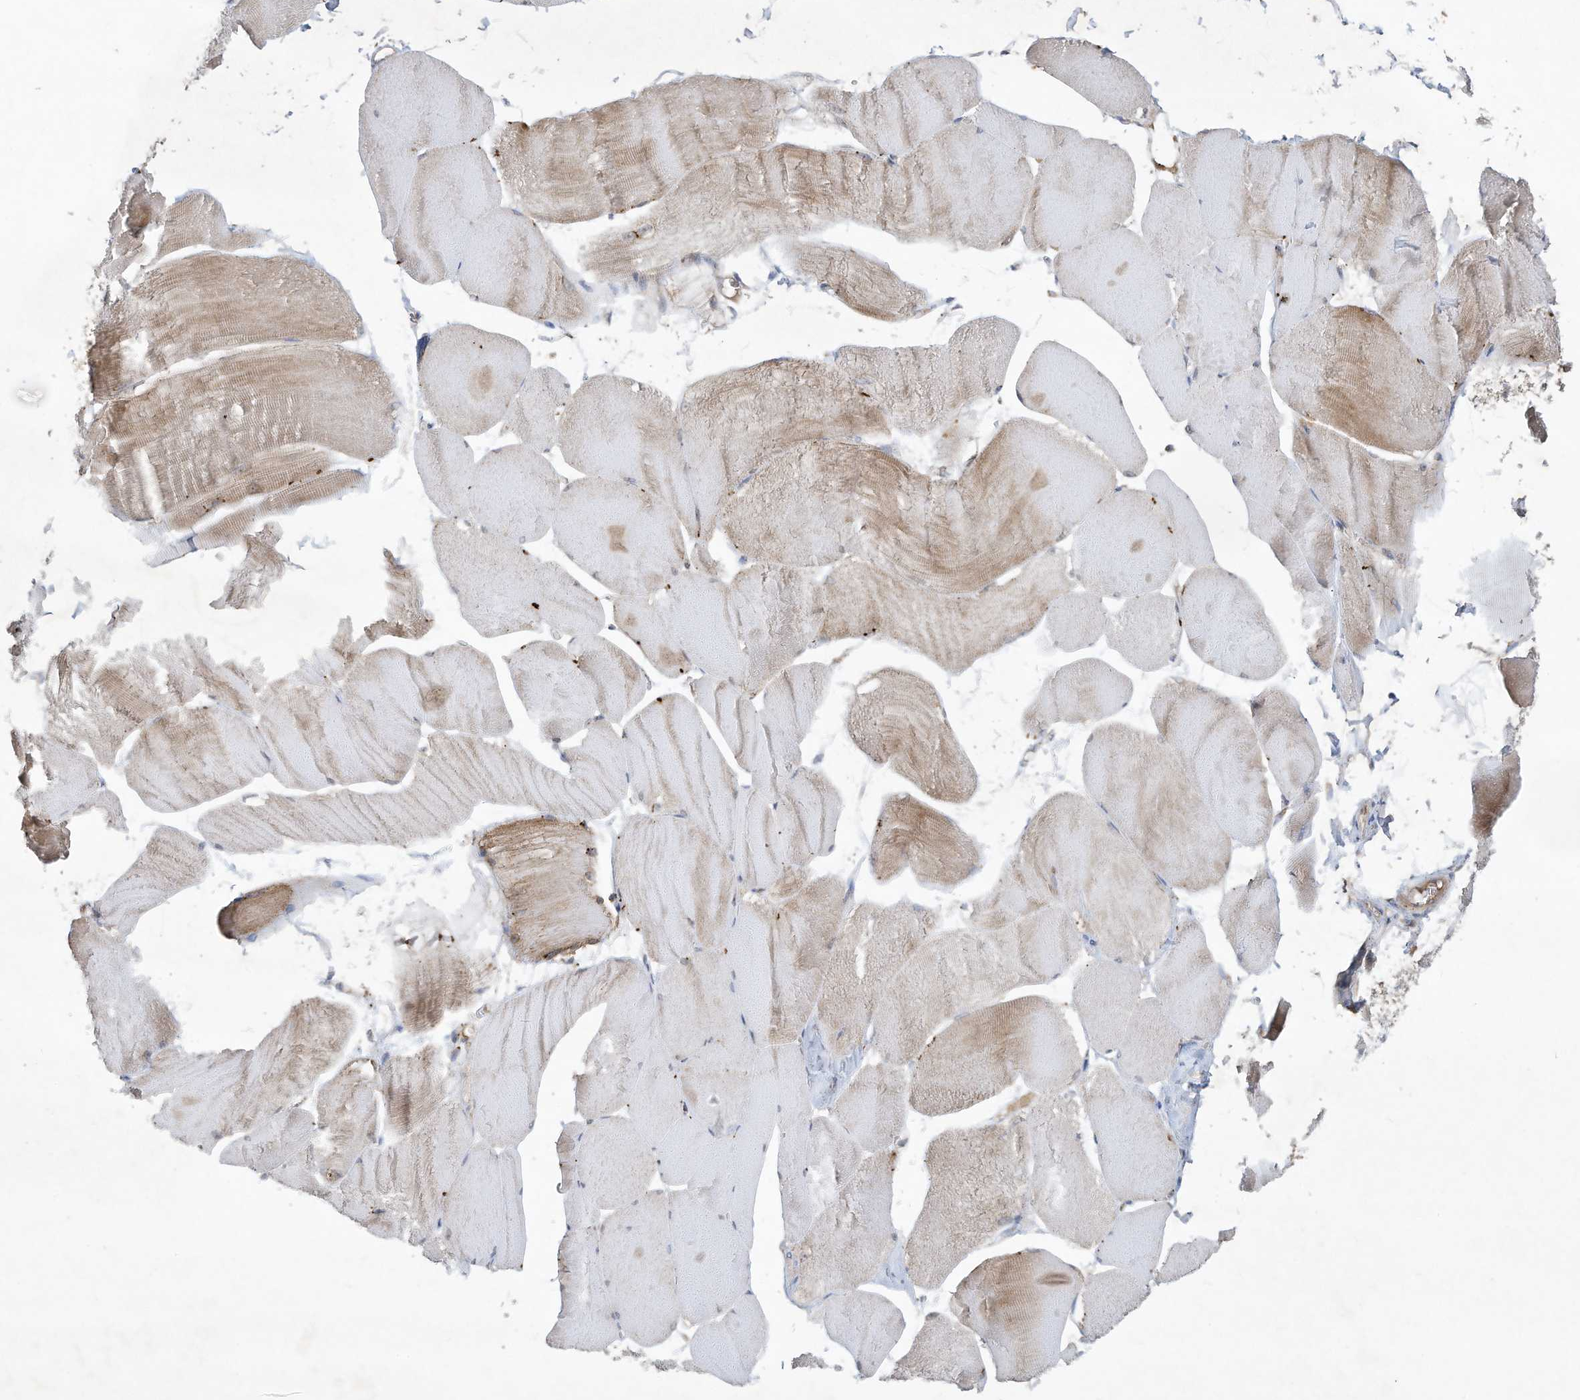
{"staining": {"intensity": "weak", "quantity": "<25%", "location": "cytoplasmic/membranous"}, "tissue": "skeletal muscle", "cell_type": "Myocytes", "image_type": "normal", "snomed": [{"axis": "morphology", "description": "Normal tissue, NOS"}, {"axis": "morphology", "description": "Basal cell carcinoma"}, {"axis": "topography", "description": "Skeletal muscle"}], "caption": "Myocytes show no significant protein staining in benign skeletal muscle.", "gene": "C2orf74", "patient": {"sex": "female", "age": 64}}